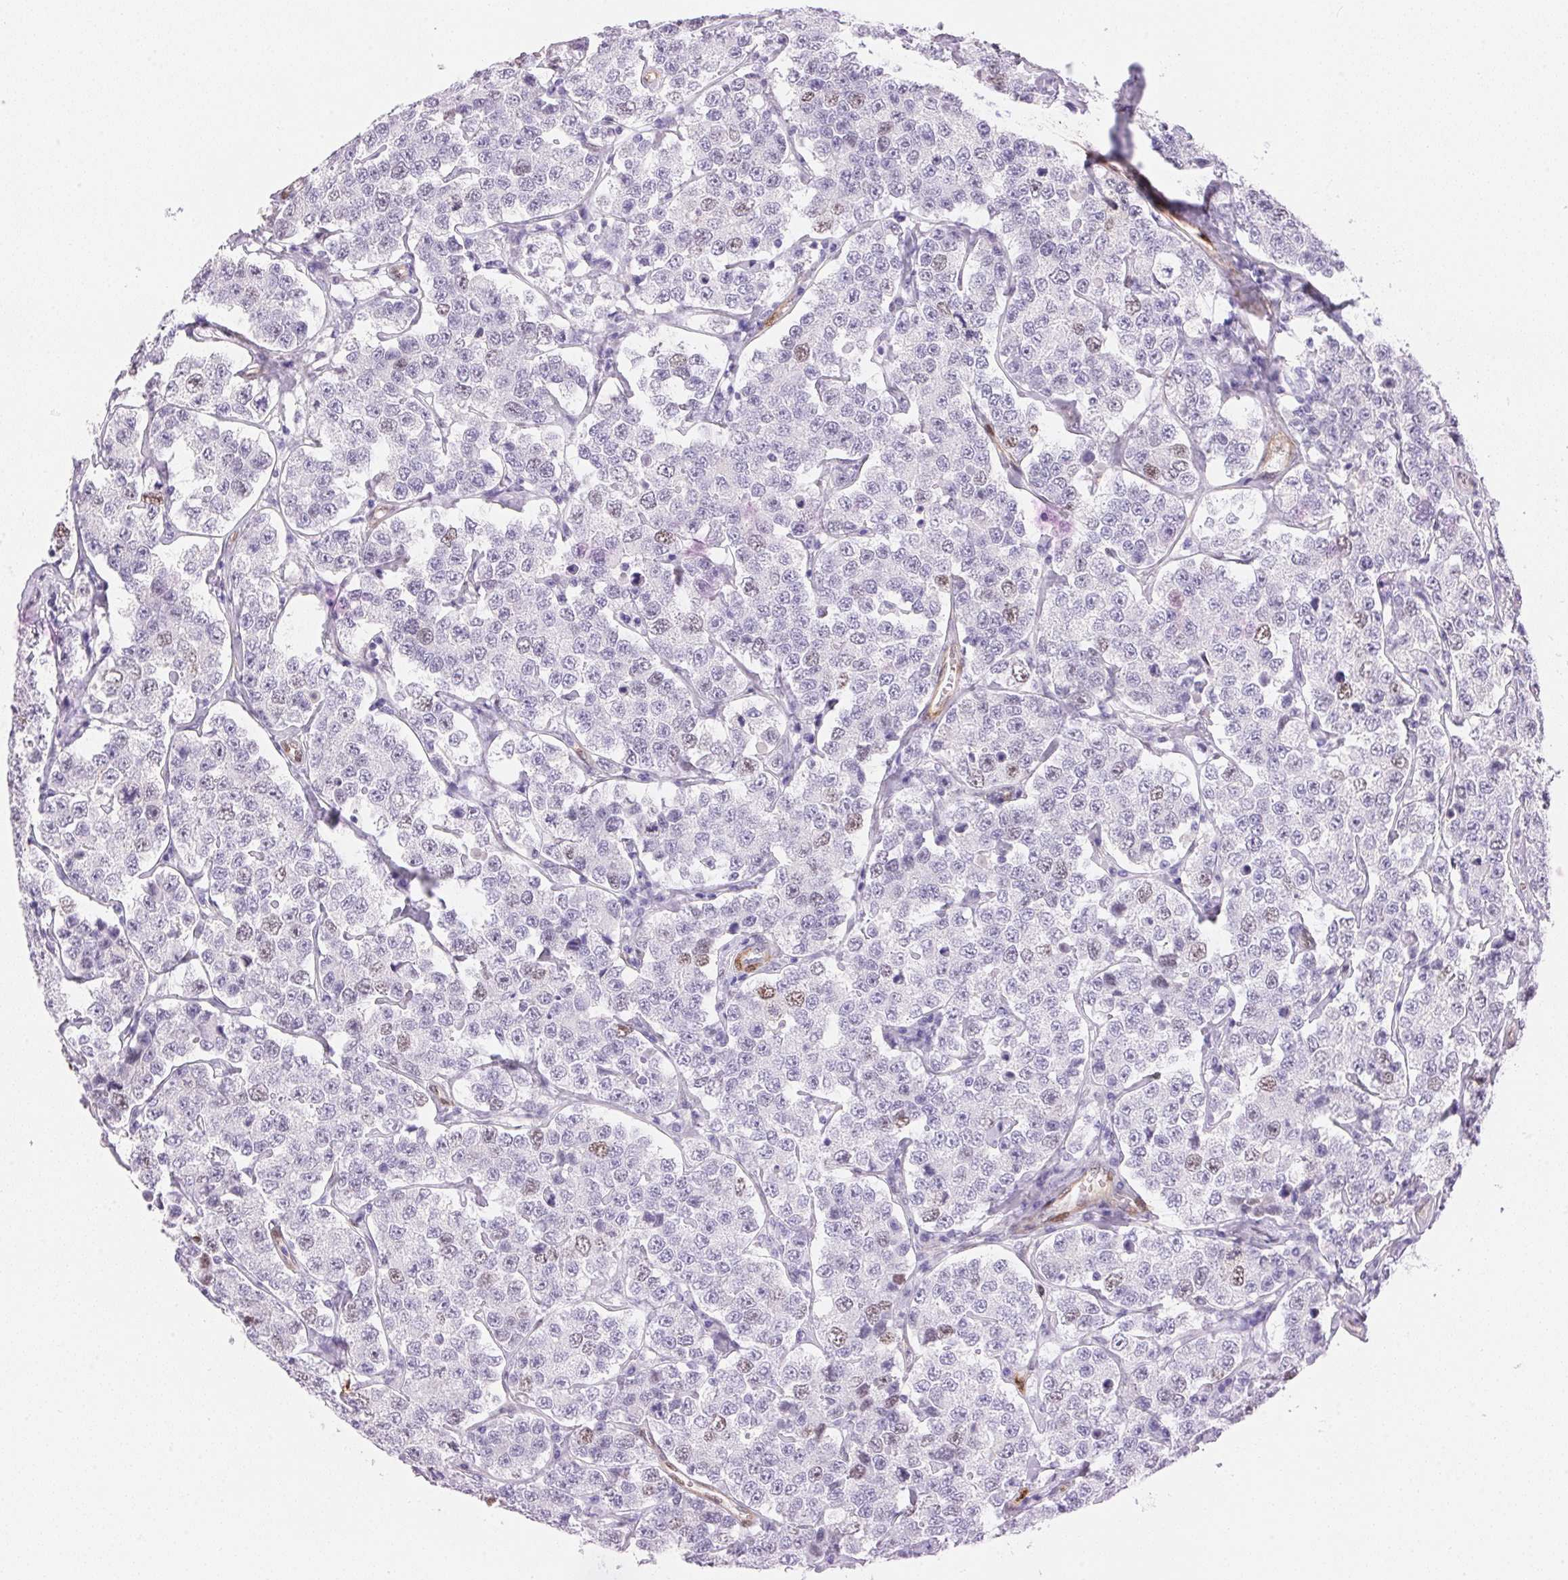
{"staining": {"intensity": "moderate", "quantity": "<25%", "location": "nuclear"}, "tissue": "testis cancer", "cell_type": "Tumor cells", "image_type": "cancer", "snomed": [{"axis": "morphology", "description": "Seminoma, NOS"}, {"axis": "topography", "description": "Testis"}], "caption": "The histopathology image shows immunohistochemical staining of seminoma (testis). There is moderate nuclear expression is identified in about <25% of tumor cells. (DAB IHC, brown staining for protein, blue staining for nuclei).", "gene": "SMTN", "patient": {"sex": "male", "age": 34}}